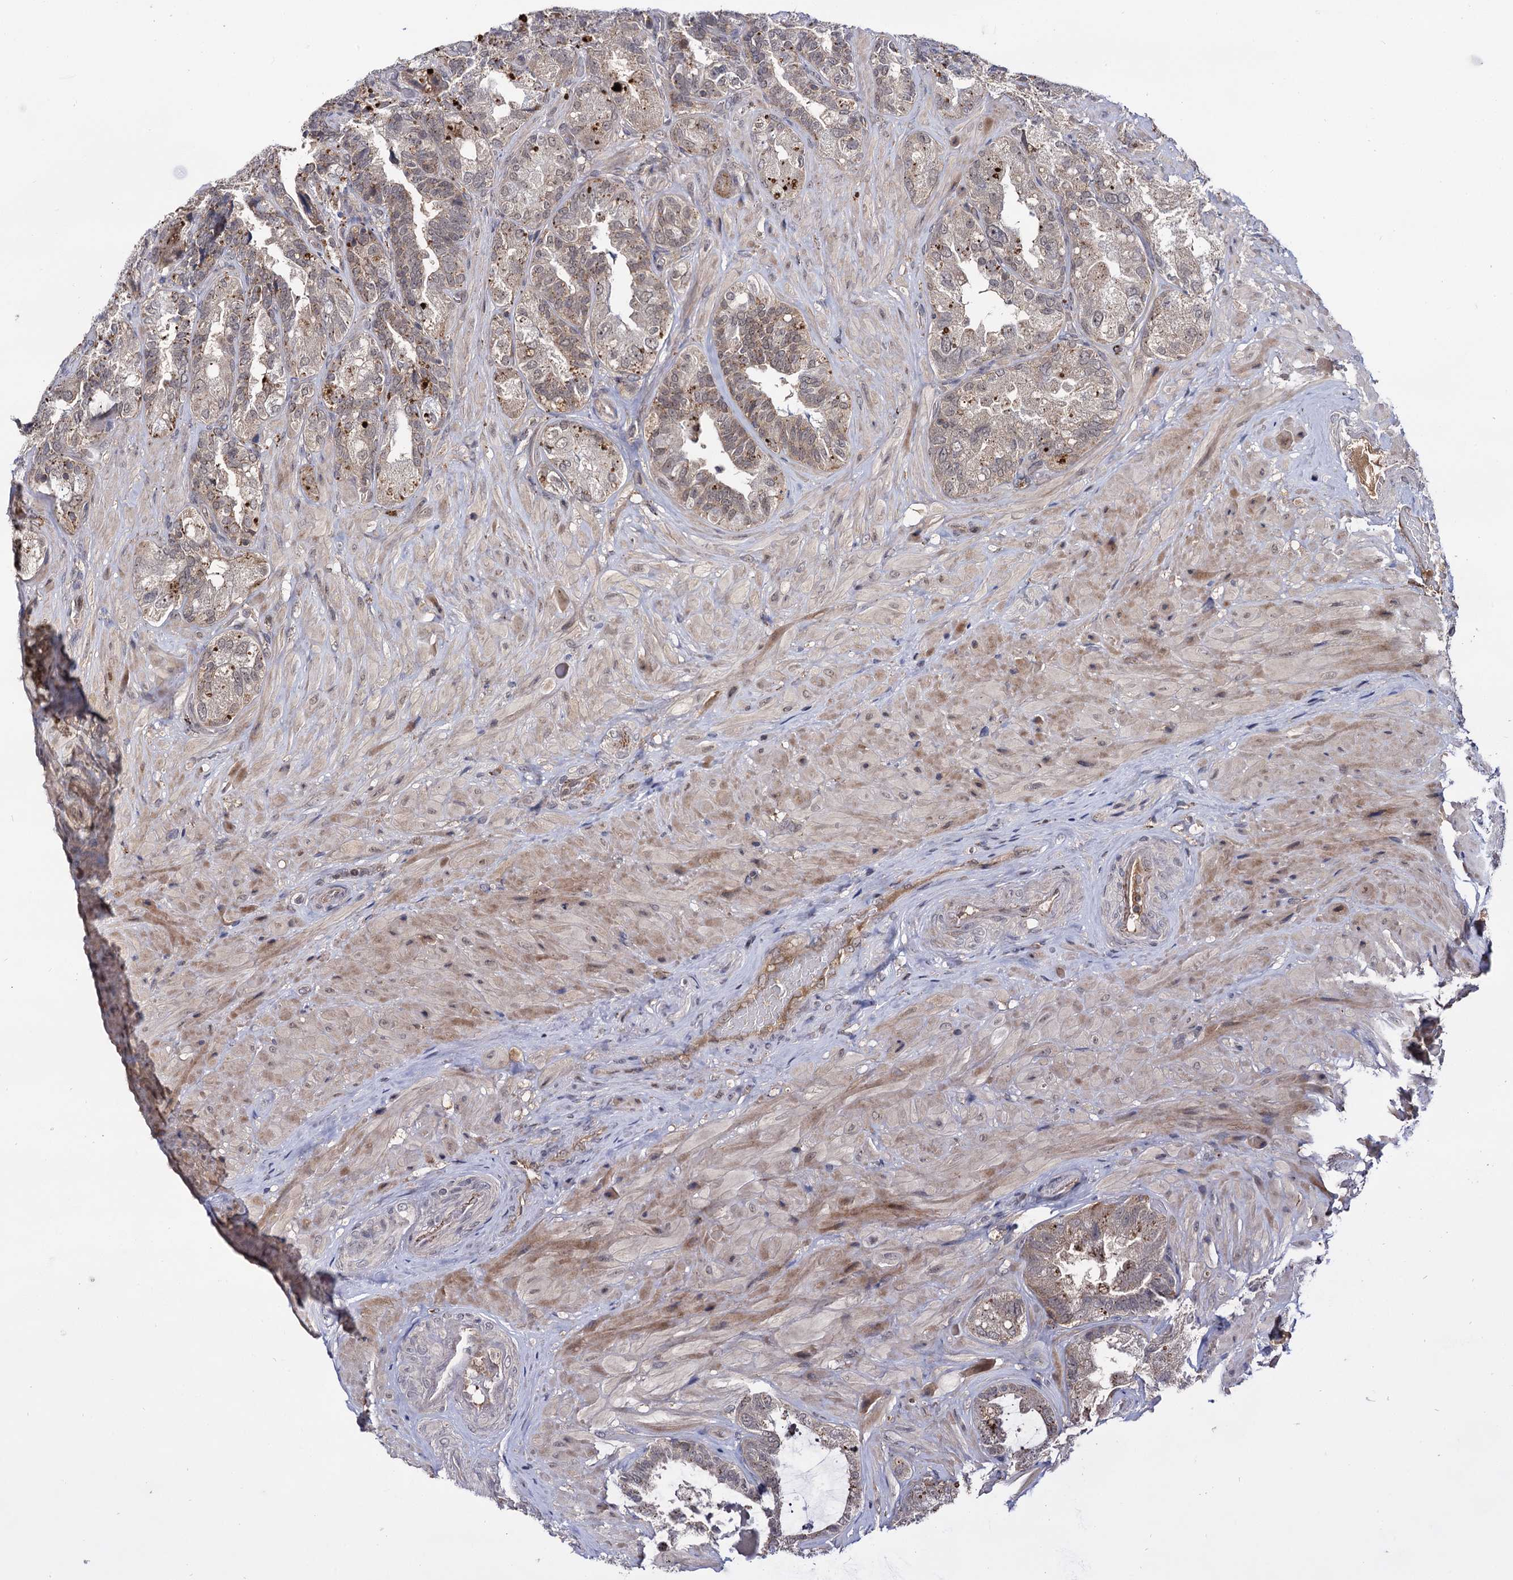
{"staining": {"intensity": "moderate", "quantity": "25%-75%", "location": "cytoplasmic/membranous"}, "tissue": "seminal vesicle", "cell_type": "Glandular cells", "image_type": "normal", "snomed": [{"axis": "morphology", "description": "Normal tissue, NOS"}, {"axis": "topography", "description": "Prostate and seminal vesicle, NOS"}, {"axis": "topography", "description": "Prostate"}, {"axis": "topography", "description": "Seminal veicle"}], "caption": "A brown stain highlights moderate cytoplasmic/membranous positivity of a protein in glandular cells of unremarkable human seminal vesicle.", "gene": "MICAL2", "patient": {"sex": "male", "age": 67}}